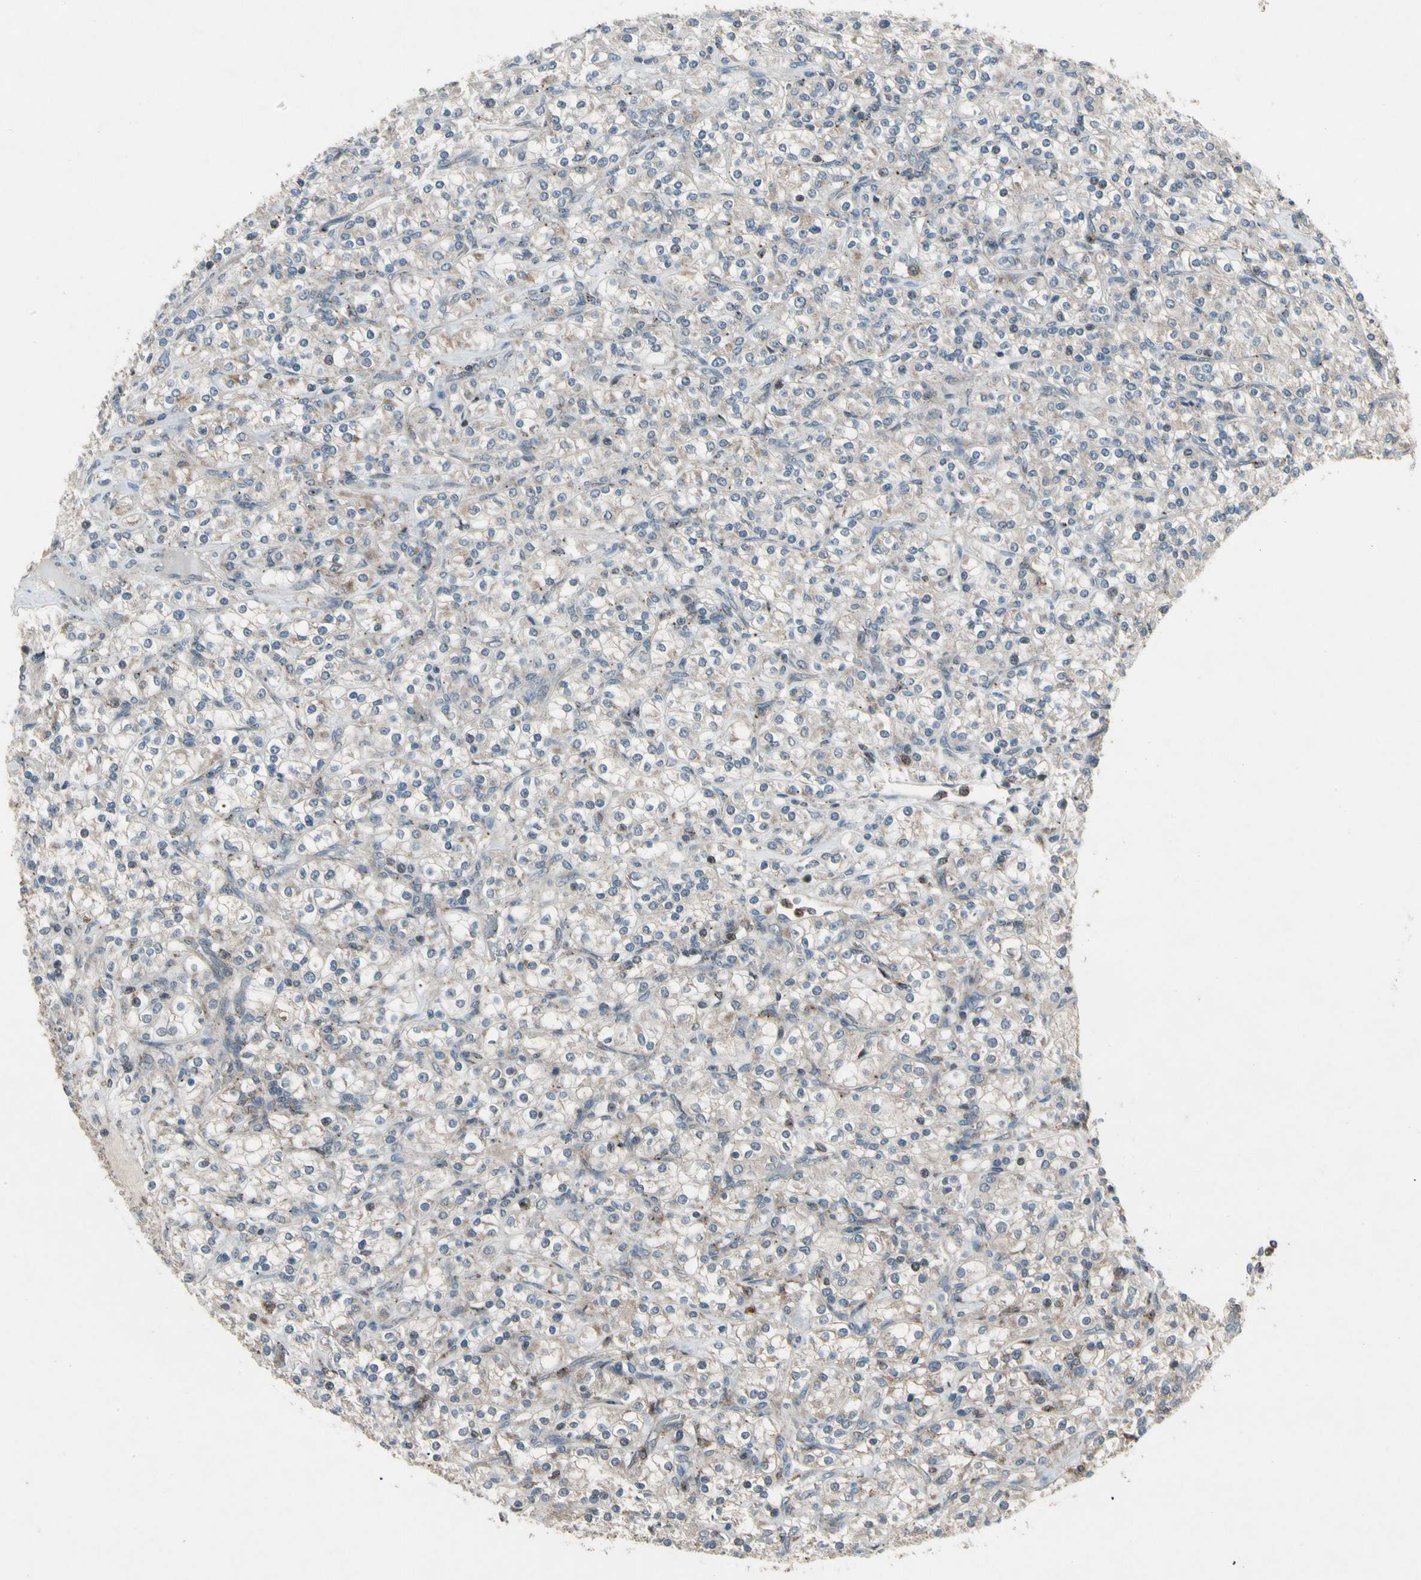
{"staining": {"intensity": "weak", "quantity": "25%-75%", "location": "cytoplasmic/membranous"}, "tissue": "renal cancer", "cell_type": "Tumor cells", "image_type": "cancer", "snomed": [{"axis": "morphology", "description": "Adenocarcinoma, NOS"}, {"axis": "topography", "description": "Kidney"}], "caption": "Renal adenocarcinoma stained for a protein demonstrates weak cytoplasmic/membranous positivity in tumor cells.", "gene": "NMI", "patient": {"sex": "male", "age": 77}}